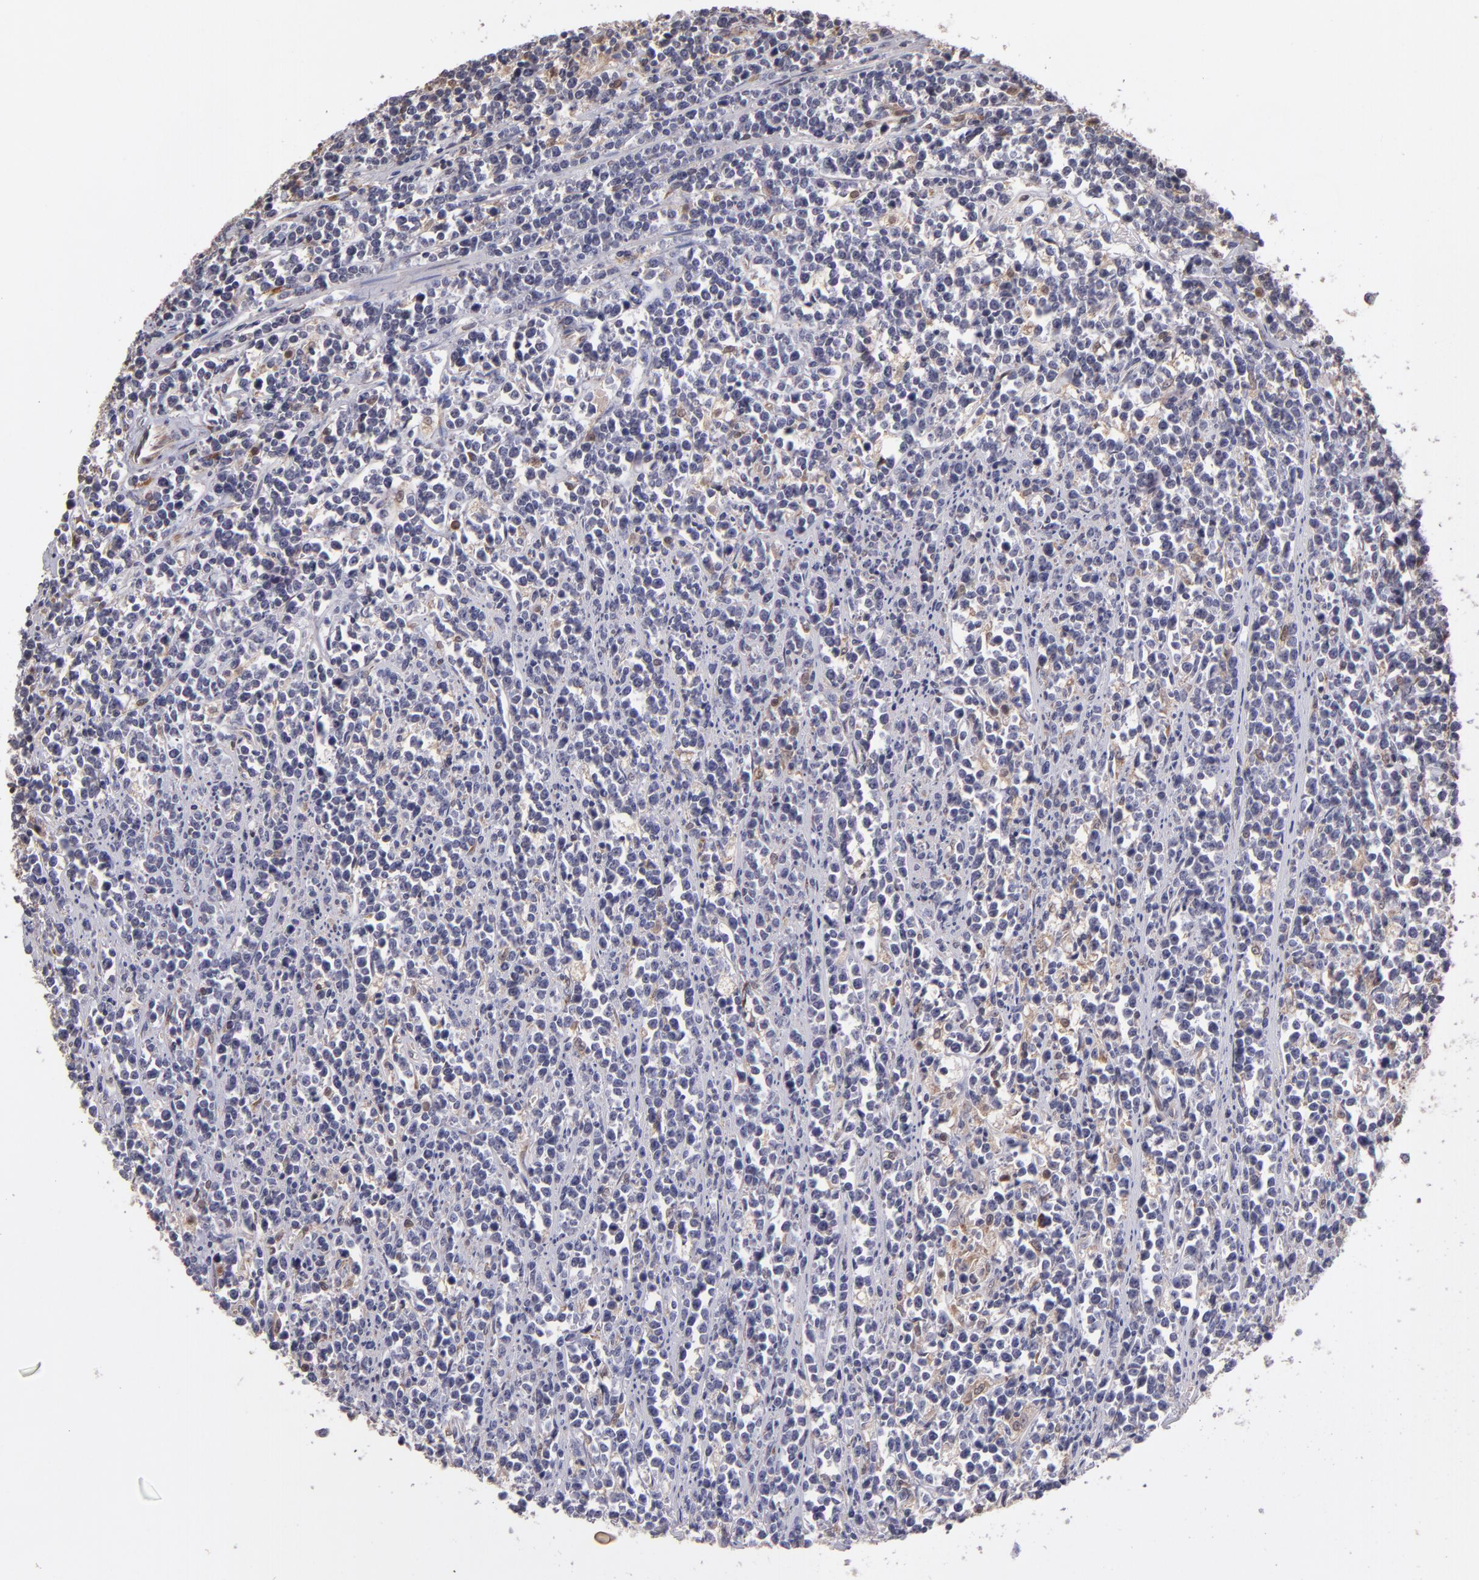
{"staining": {"intensity": "negative", "quantity": "none", "location": "none"}, "tissue": "lymphoma", "cell_type": "Tumor cells", "image_type": "cancer", "snomed": [{"axis": "morphology", "description": "Malignant lymphoma, non-Hodgkin's type, High grade"}, {"axis": "topography", "description": "Small intestine"}, {"axis": "topography", "description": "Colon"}], "caption": "An image of lymphoma stained for a protein demonstrates no brown staining in tumor cells.", "gene": "CASP1", "patient": {"sex": "male", "age": 8}}